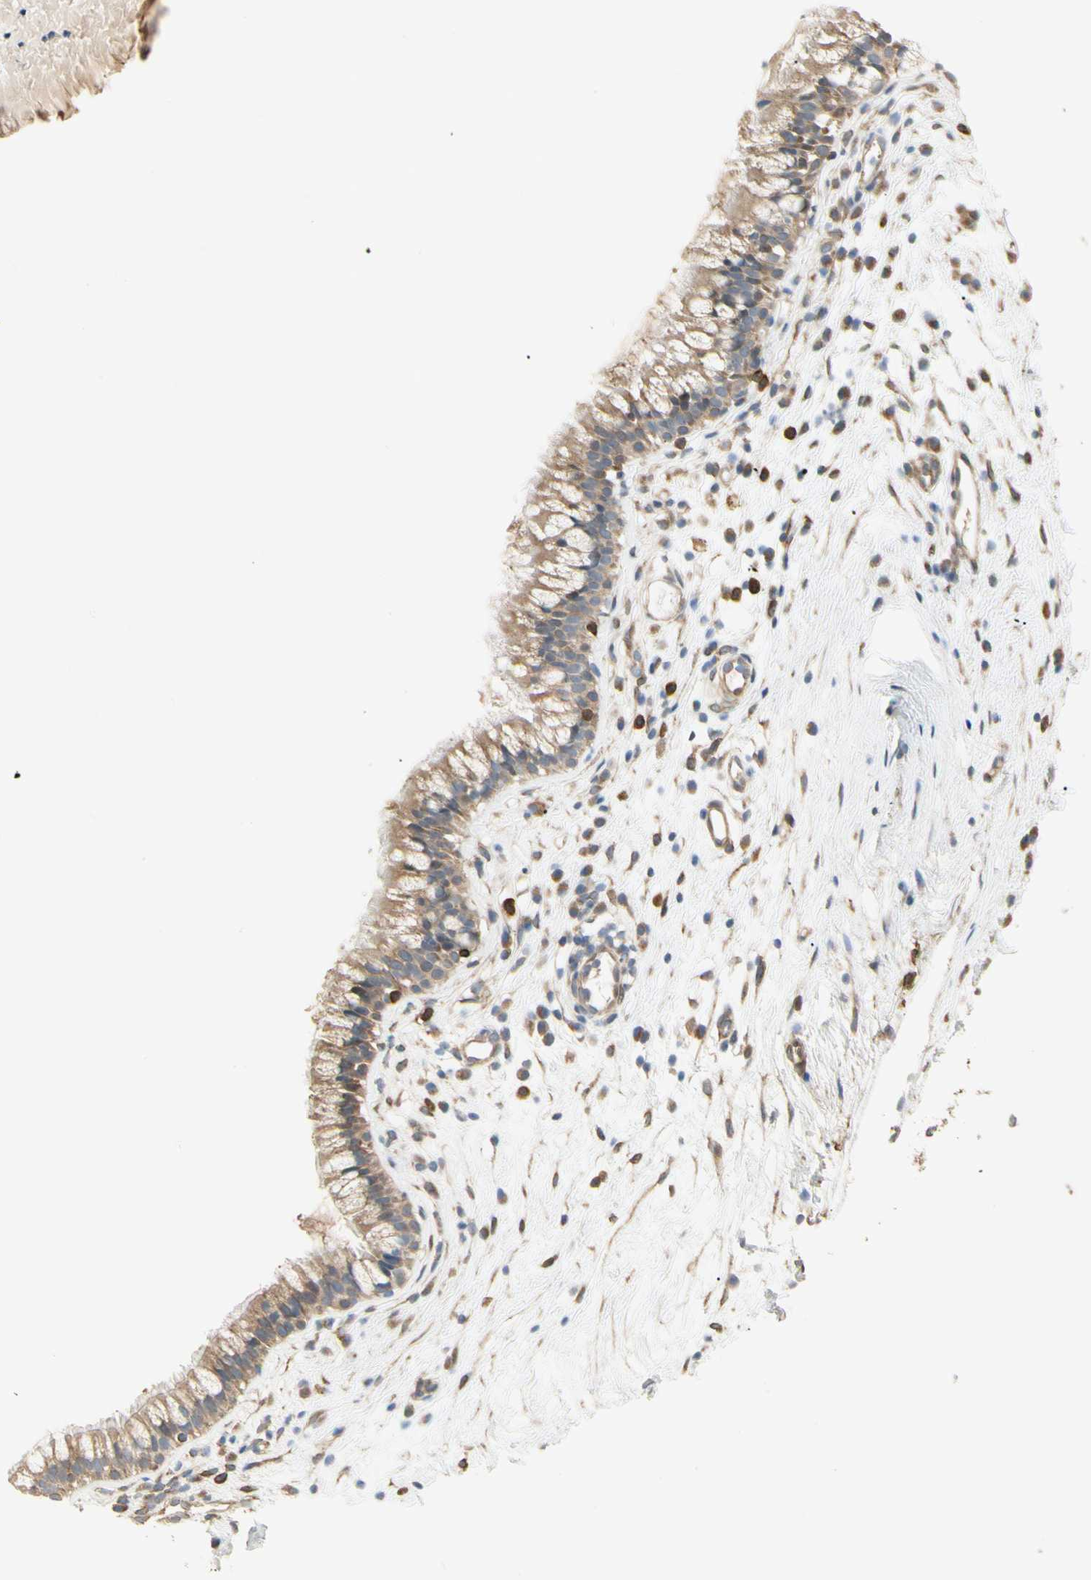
{"staining": {"intensity": "moderate", "quantity": ">75%", "location": "cytoplasmic/membranous"}, "tissue": "nasopharynx", "cell_type": "Respiratory epithelial cells", "image_type": "normal", "snomed": [{"axis": "morphology", "description": "Normal tissue, NOS"}, {"axis": "topography", "description": "Nasopharynx"}], "caption": "Nasopharynx stained with DAB immunohistochemistry displays medium levels of moderate cytoplasmic/membranous staining in about >75% of respiratory epithelial cells.", "gene": "IRAG1", "patient": {"sex": "male", "age": 21}}